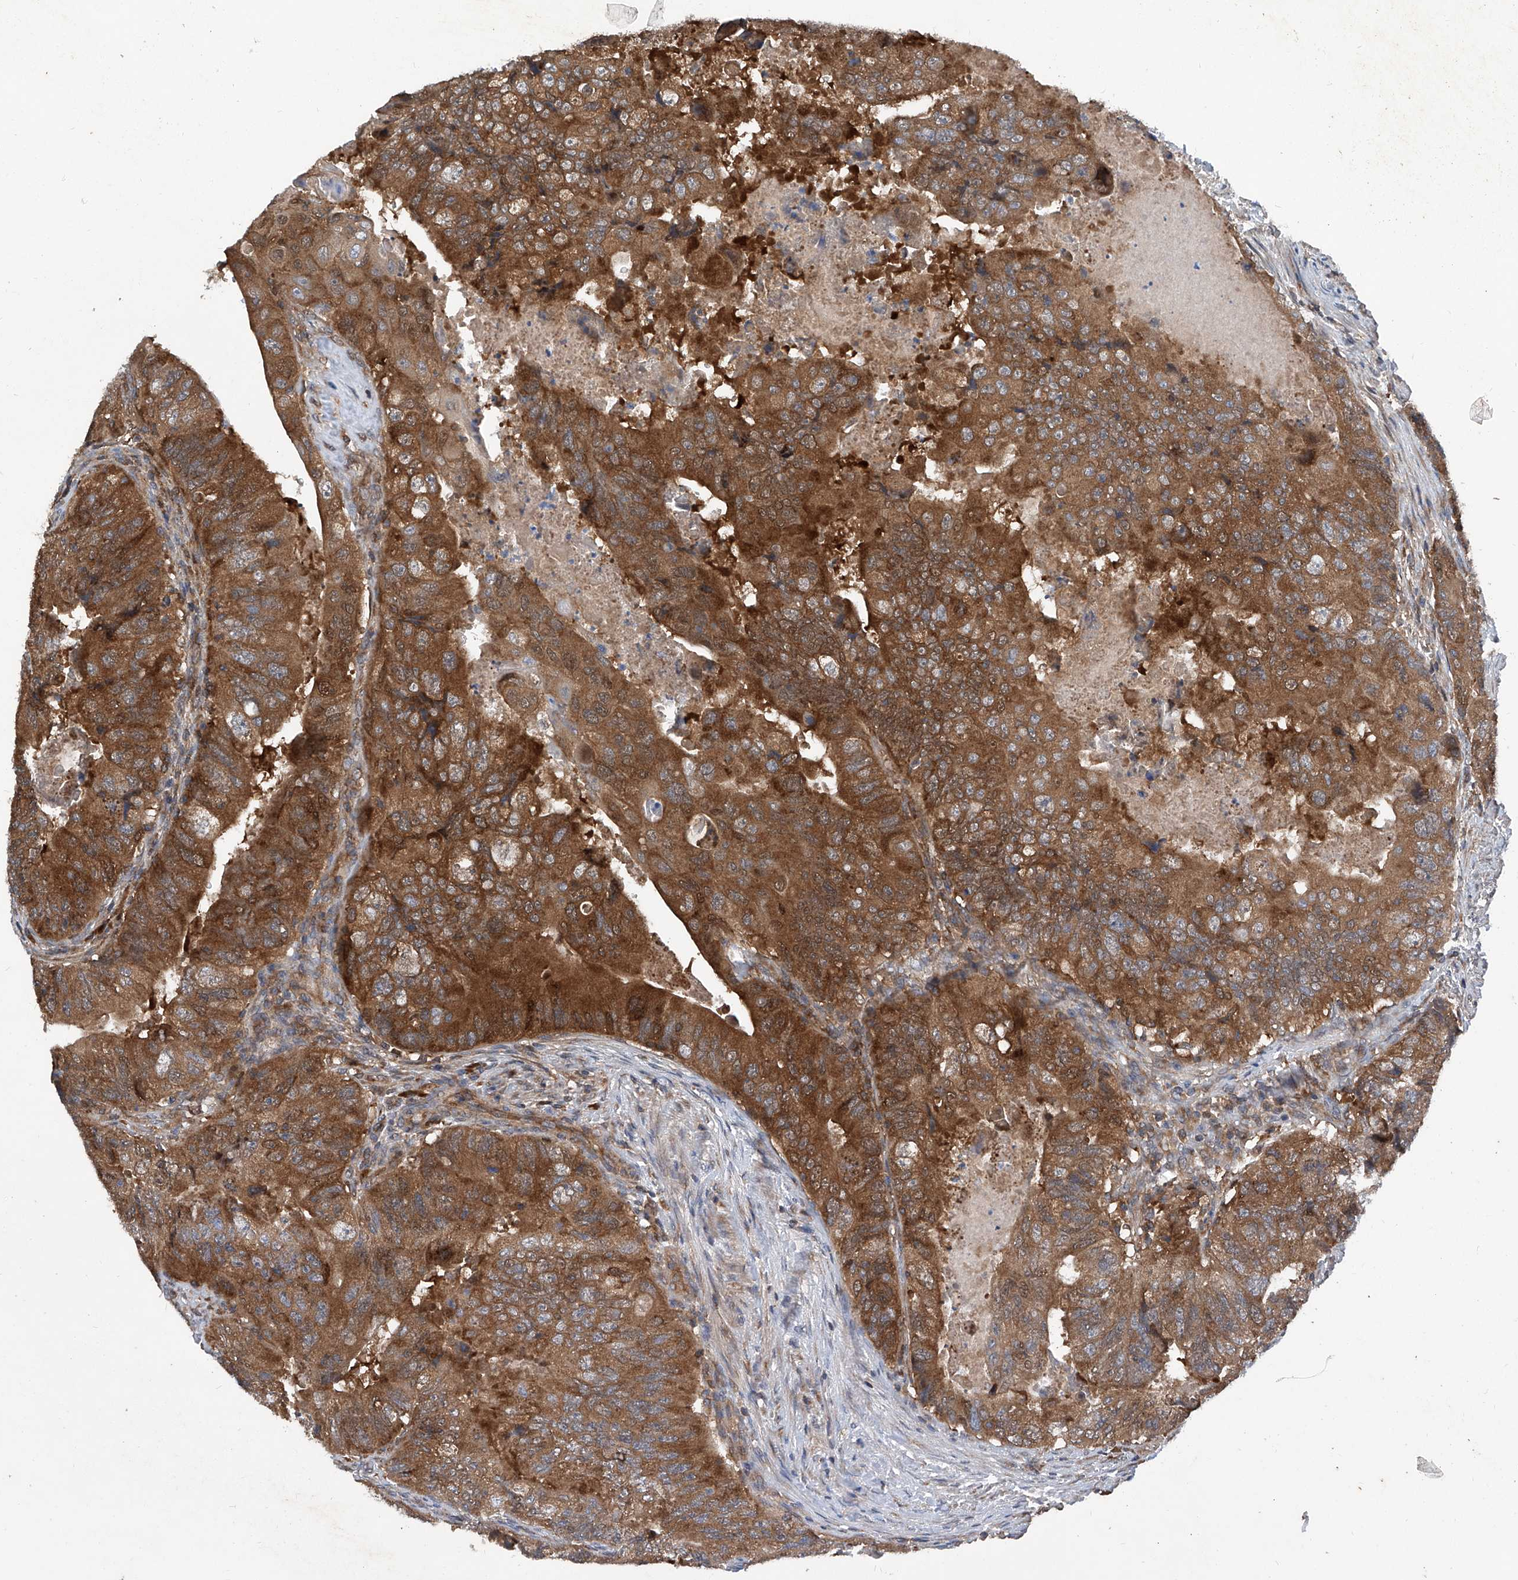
{"staining": {"intensity": "strong", "quantity": ">75%", "location": "cytoplasmic/membranous"}, "tissue": "colorectal cancer", "cell_type": "Tumor cells", "image_type": "cancer", "snomed": [{"axis": "morphology", "description": "Adenocarcinoma, NOS"}, {"axis": "topography", "description": "Rectum"}], "caption": "This is a histology image of immunohistochemistry (IHC) staining of colorectal cancer (adenocarcinoma), which shows strong staining in the cytoplasmic/membranous of tumor cells.", "gene": "ASCC3", "patient": {"sex": "male", "age": 63}}